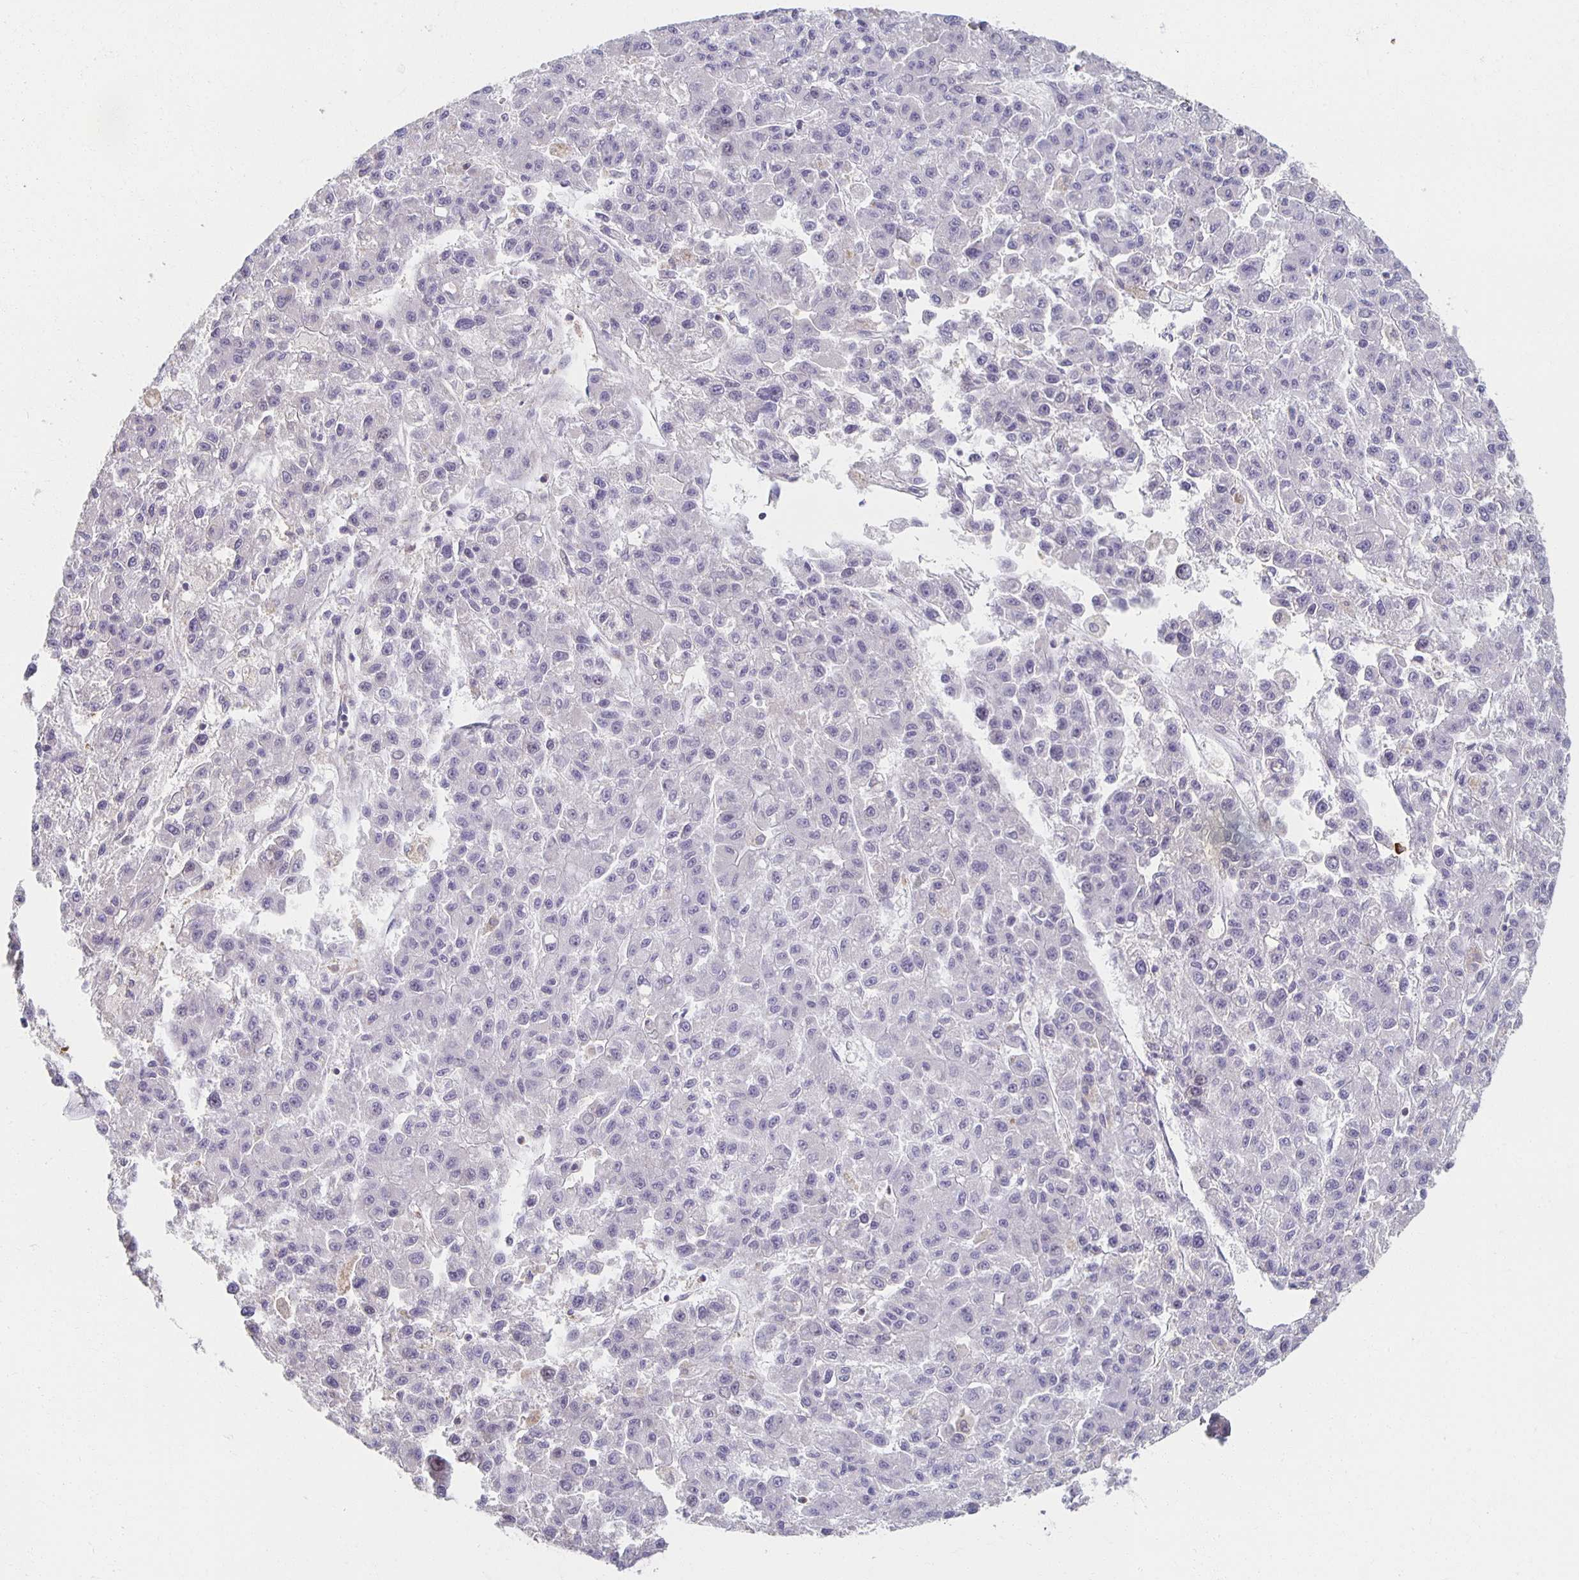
{"staining": {"intensity": "negative", "quantity": "none", "location": "none"}, "tissue": "liver cancer", "cell_type": "Tumor cells", "image_type": "cancer", "snomed": [{"axis": "morphology", "description": "Carcinoma, Hepatocellular, NOS"}, {"axis": "topography", "description": "Liver"}], "caption": "Tumor cells are negative for brown protein staining in liver cancer.", "gene": "ZNF692", "patient": {"sex": "male", "age": 70}}